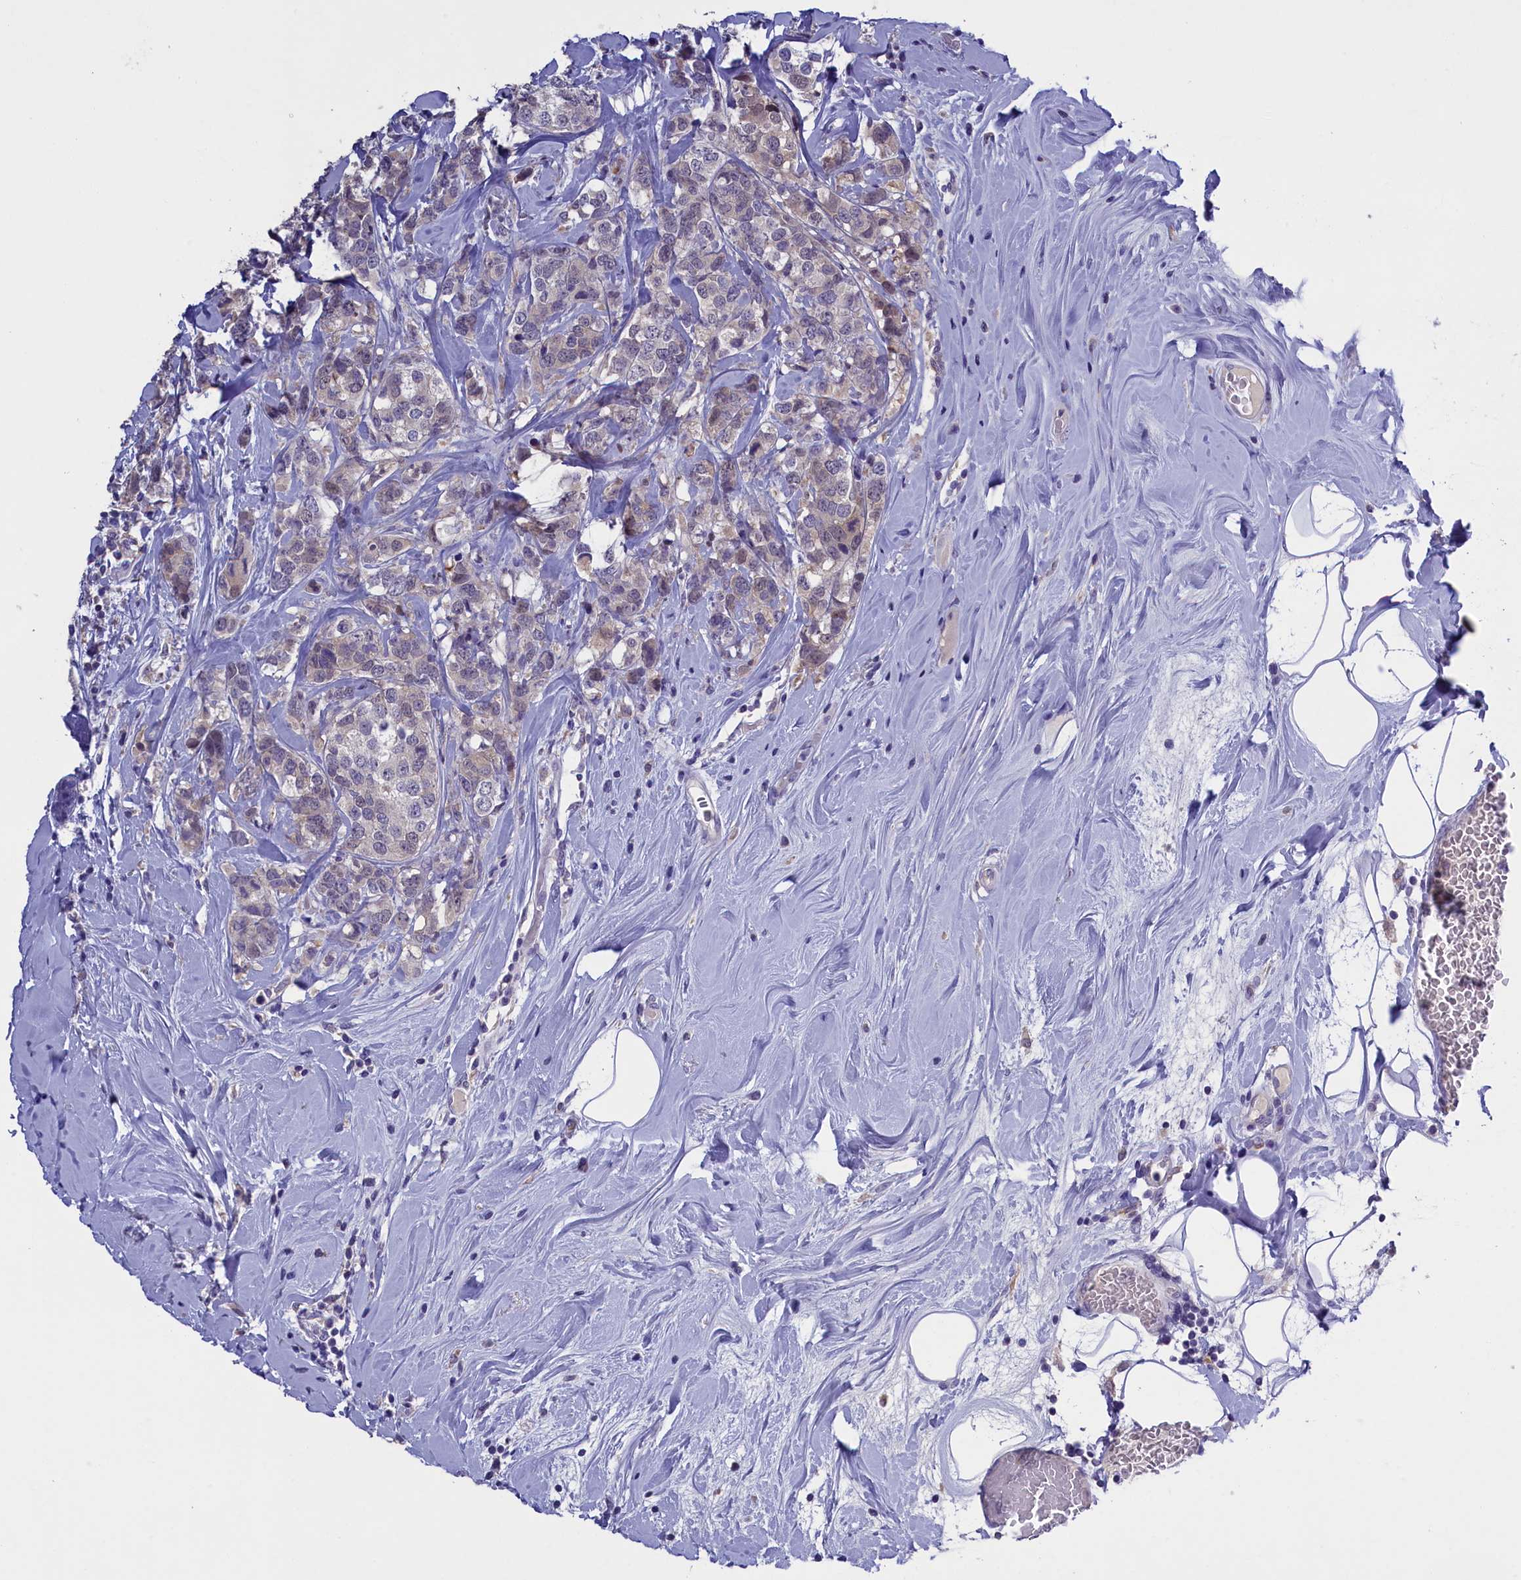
{"staining": {"intensity": "negative", "quantity": "none", "location": "none"}, "tissue": "breast cancer", "cell_type": "Tumor cells", "image_type": "cancer", "snomed": [{"axis": "morphology", "description": "Lobular carcinoma"}, {"axis": "topography", "description": "Breast"}], "caption": "Protein analysis of breast cancer (lobular carcinoma) displays no significant staining in tumor cells.", "gene": "ENPP6", "patient": {"sex": "female", "age": 59}}